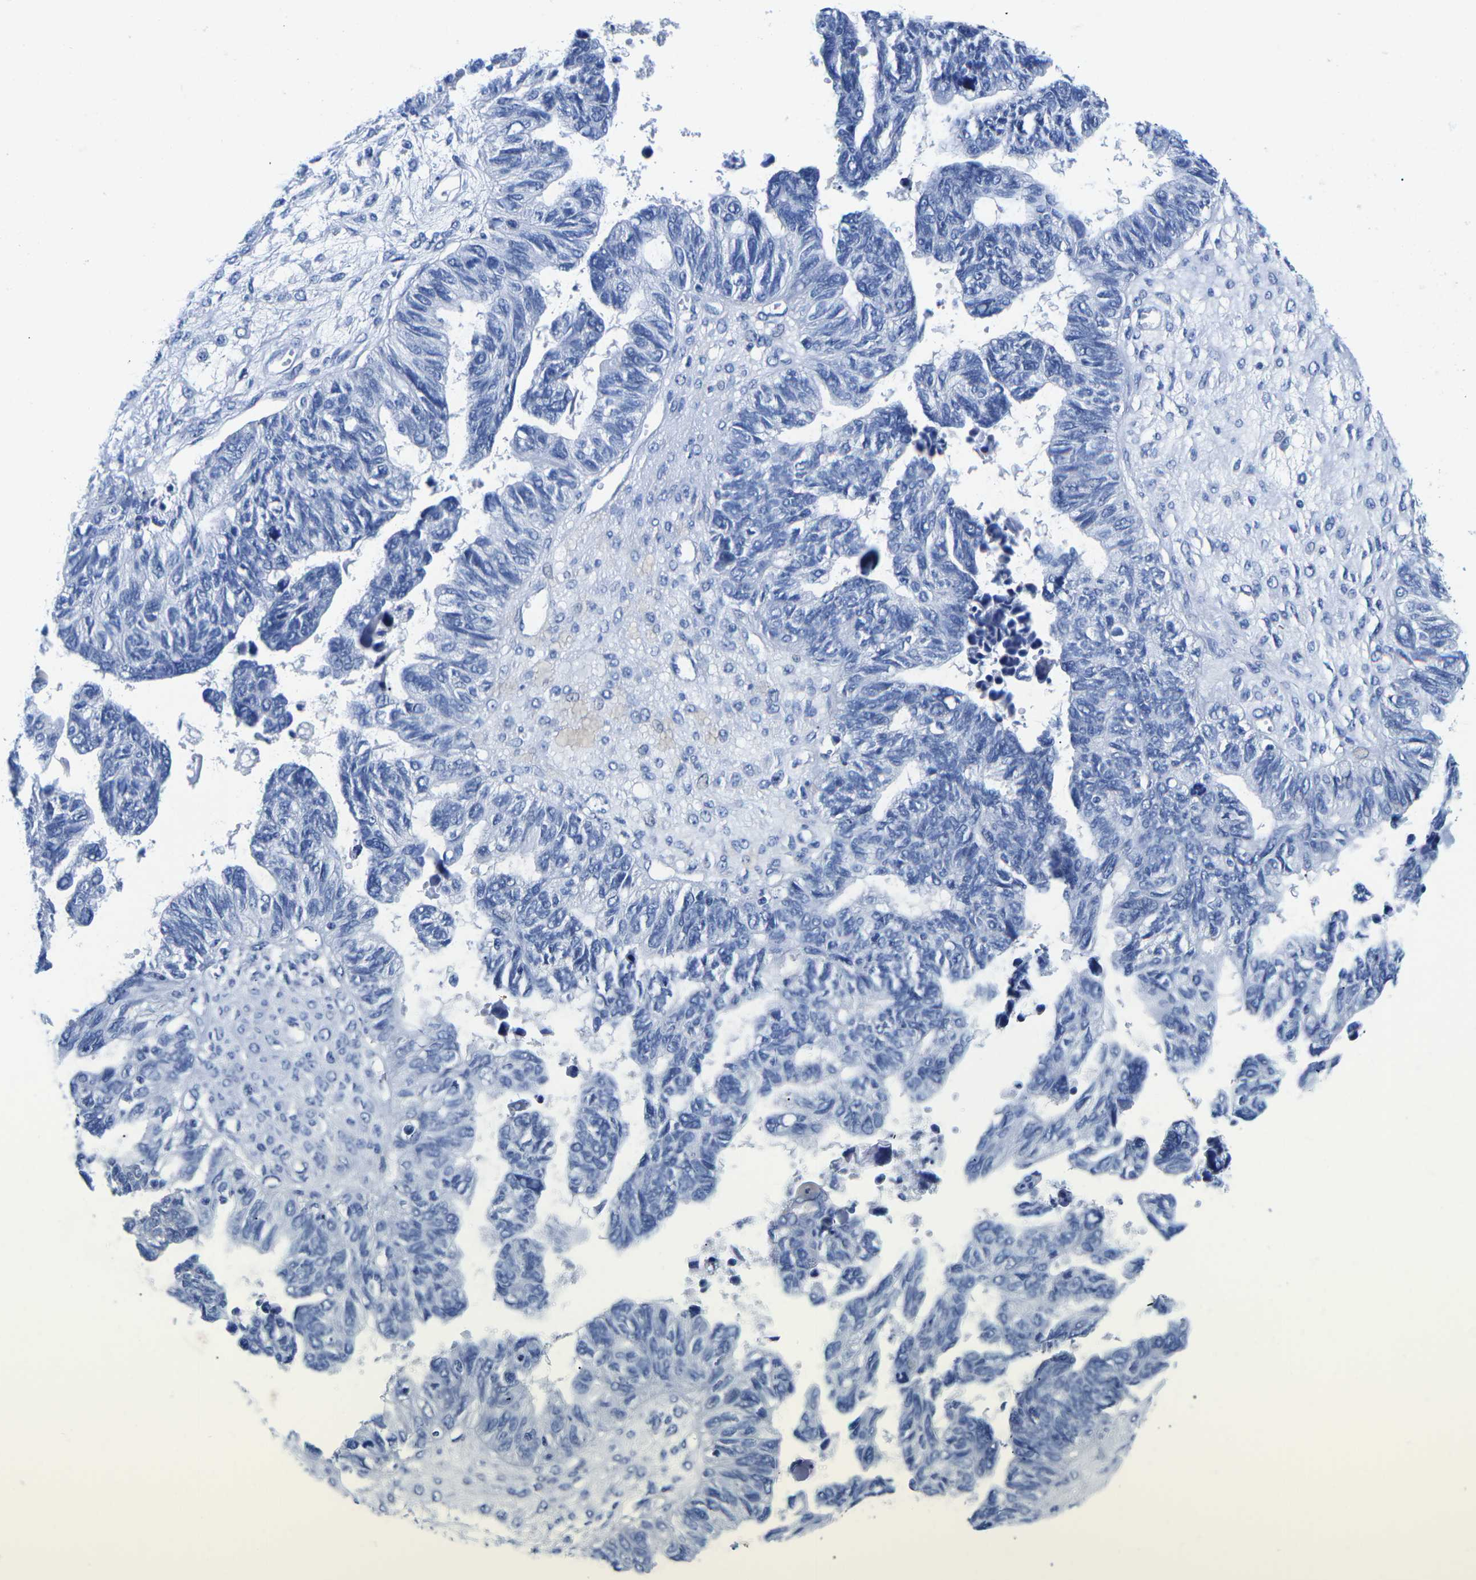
{"staining": {"intensity": "negative", "quantity": "none", "location": "none"}, "tissue": "ovarian cancer", "cell_type": "Tumor cells", "image_type": "cancer", "snomed": [{"axis": "morphology", "description": "Cystadenocarcinoma, serous, NOS"}, {"axis": "topography", "description": "Ovary"}], "caption": "Immunohistochemistry (IHC) image of human serous cystadenocarcinoma (ovarian) stained for a protein (brown), which reveals no staining in tumor cells.", "gene": "CYP1A2", "patient": {"sex": "female", "age": 79}}